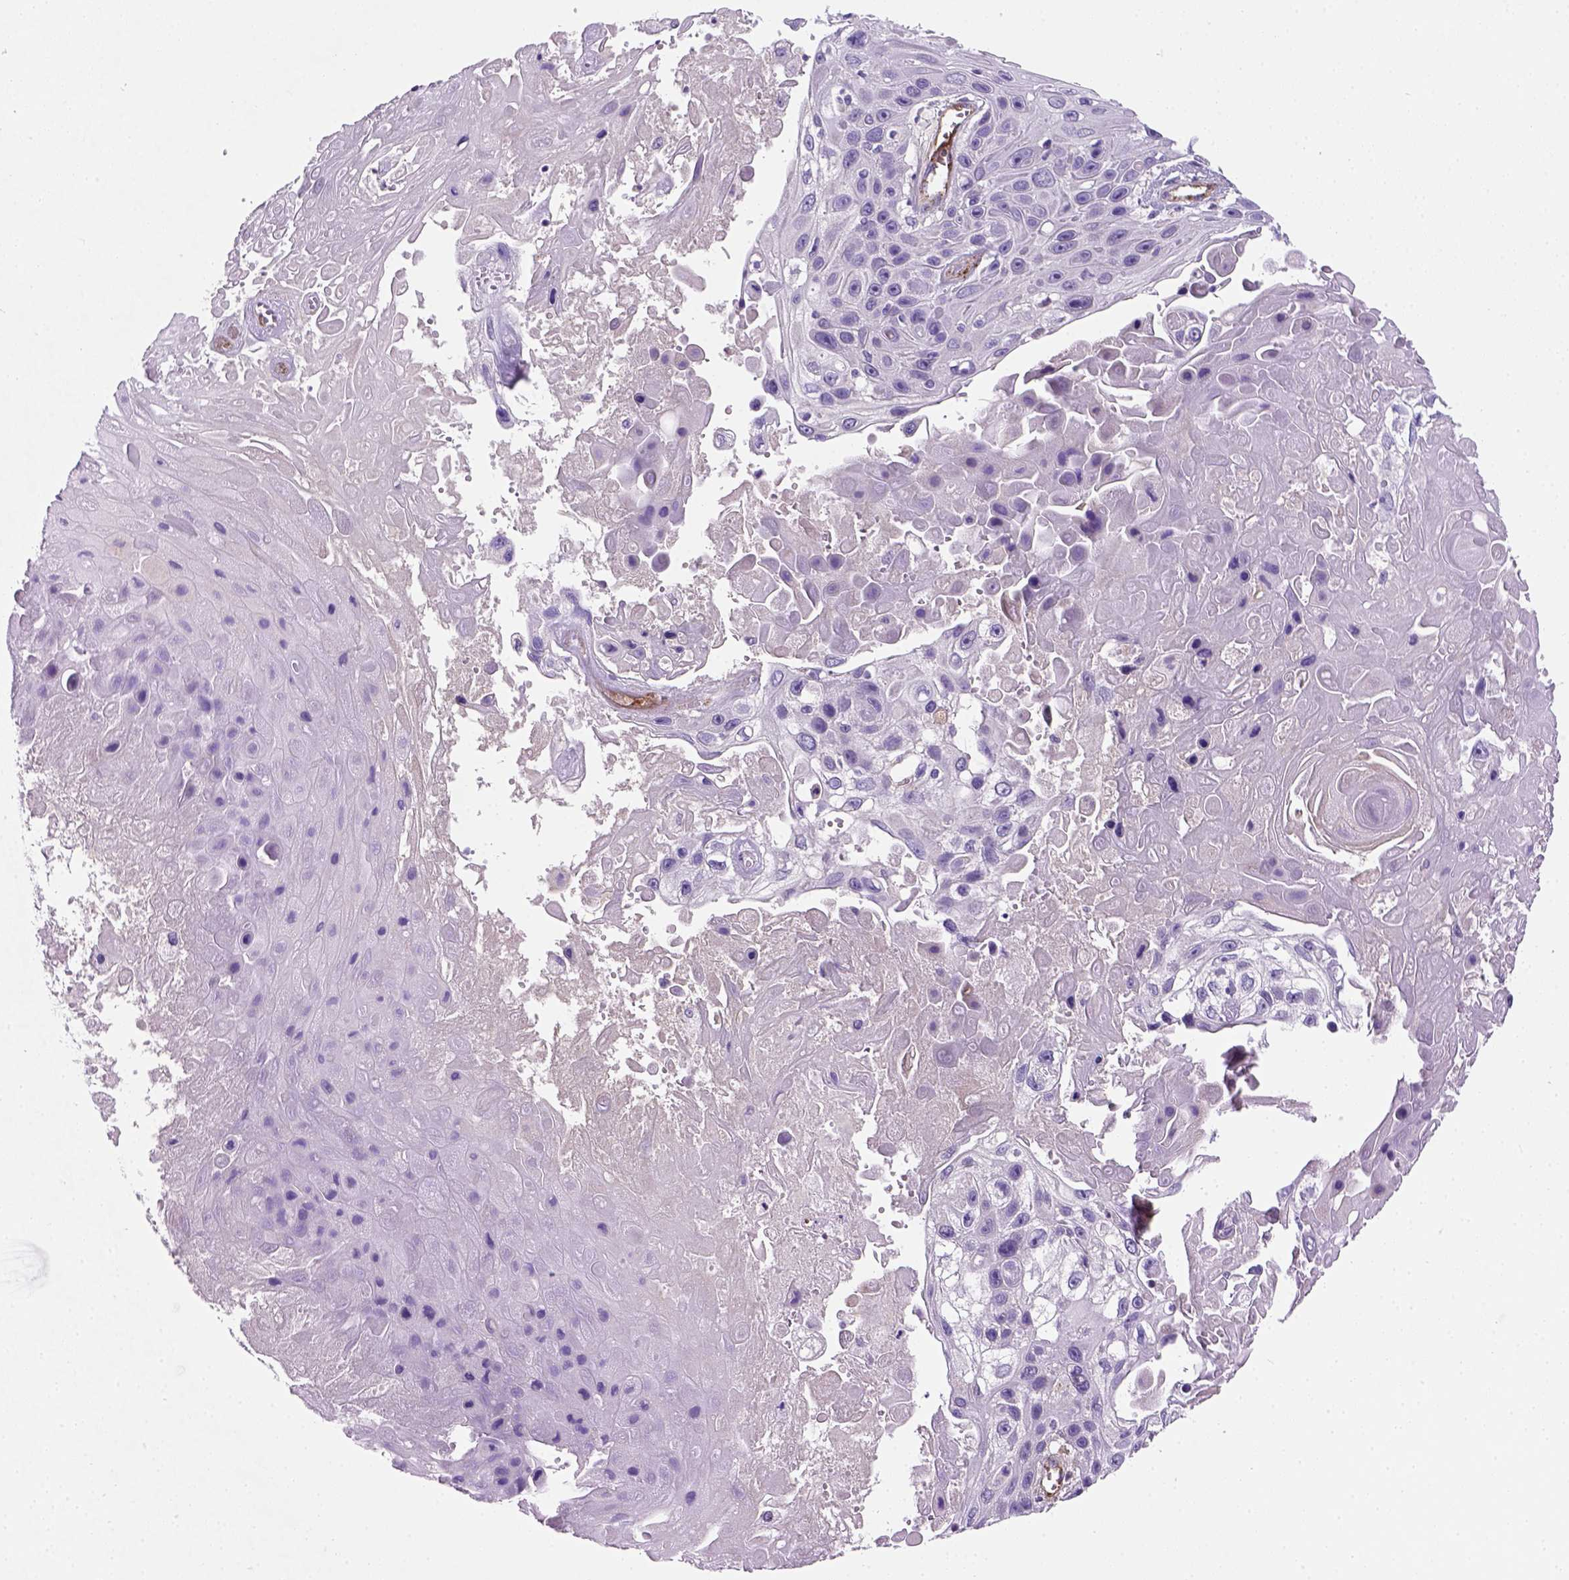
{"staining": {"intensity": "negative", "quantity": "none", "location": "none"}, "tissue": "skin cancer", "cell_type": "Tumor cells", "image_type": "cancer", "snomed": [{"axis": "morphology", "description": "Squamous cell carcinoma, NOS"}, {"axis": "topography", "description": "Skin"}], "caption": "This photomicrograph is of skin squamous cell carcinoma stained with immunohistochemistry to label a protein in brown with the nuclei are counter-stained blue. There is no staining in tumor cells.", "gene": "VWF", "patient": {"sex": "male", "age": 82}}